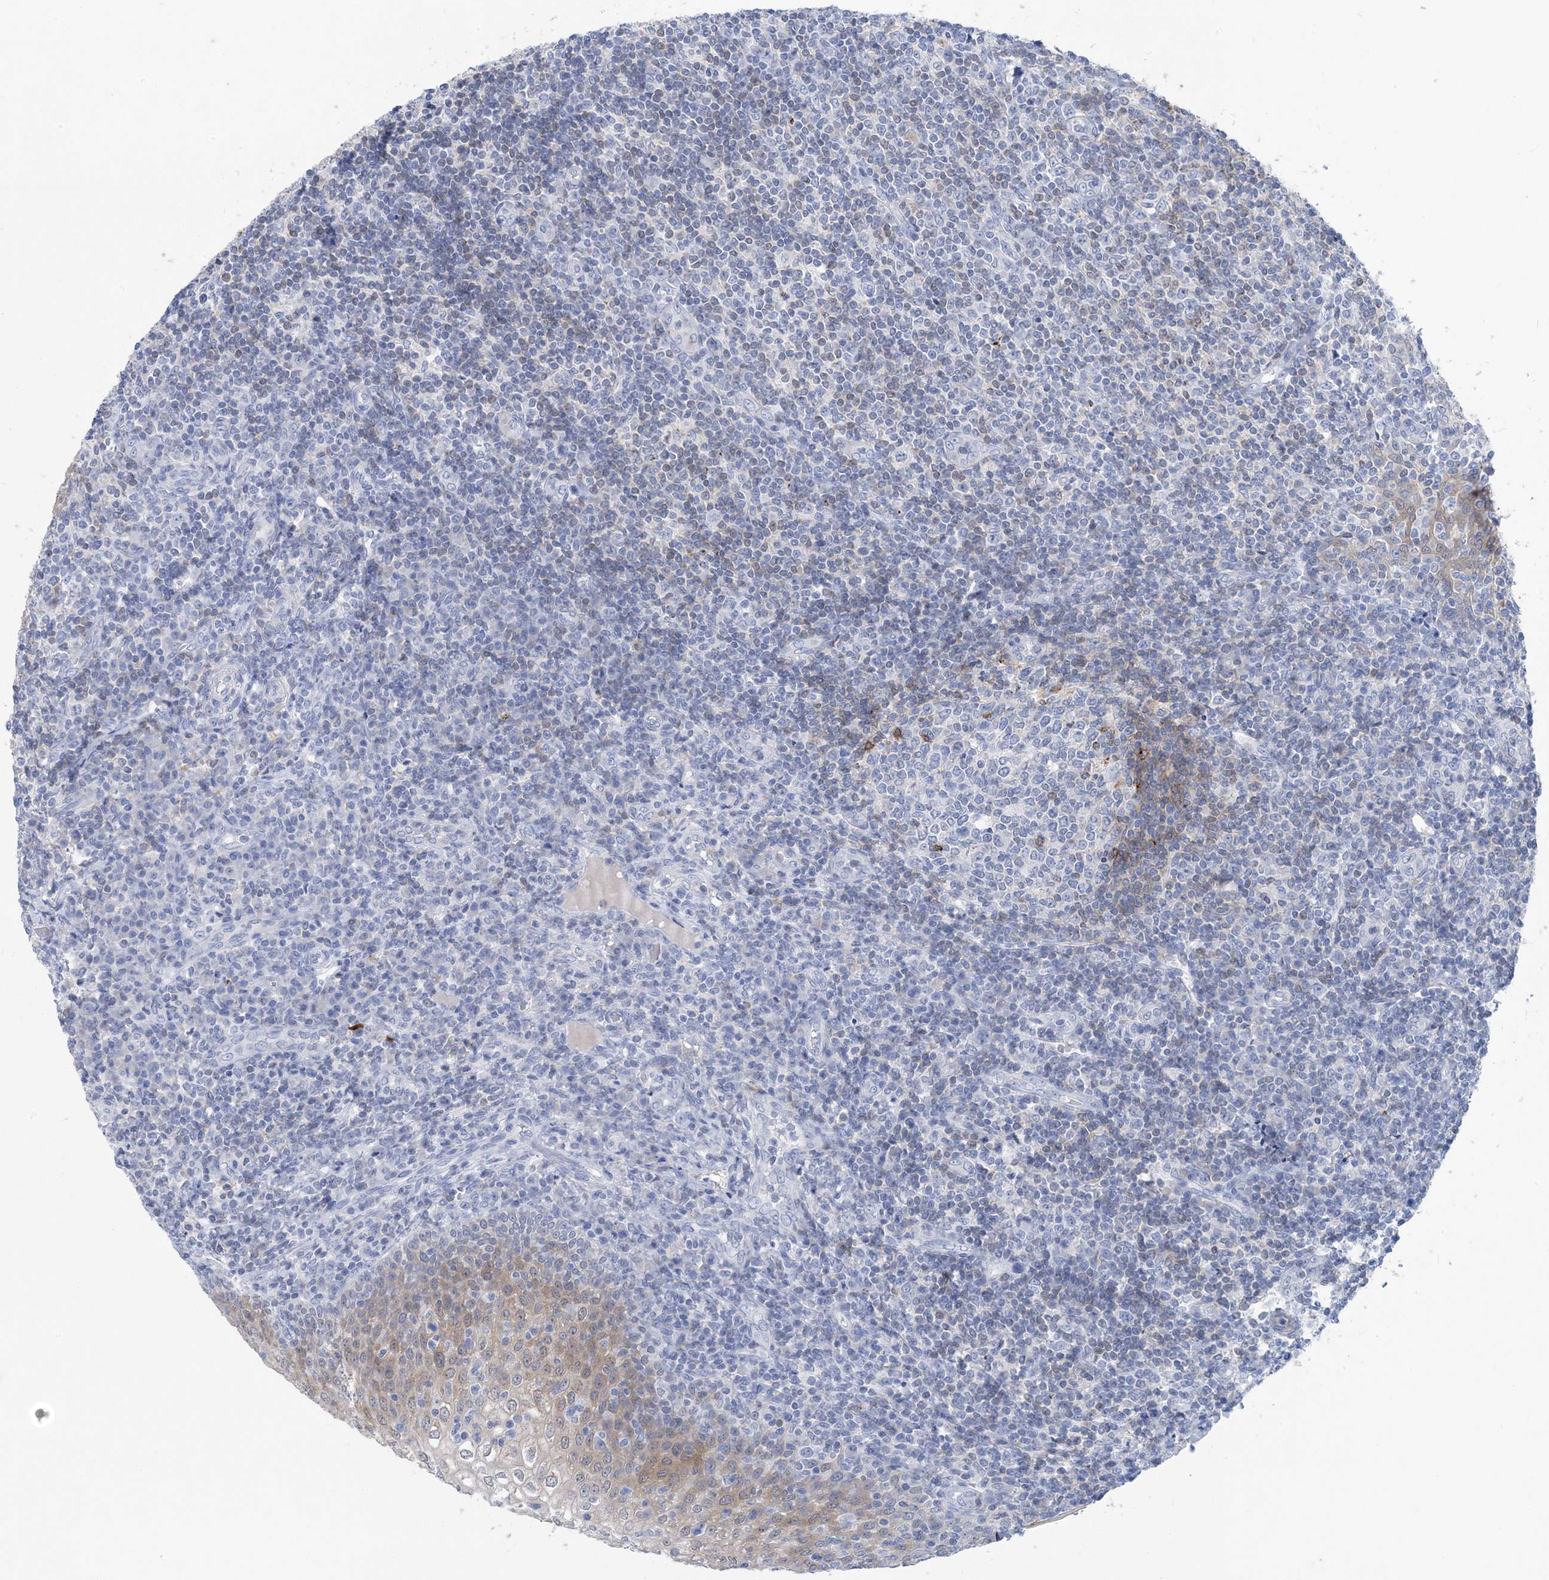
{"staining": {"intensity": "moderate", "quantity": "<25%", "location": "cytoplasmic/membranous"}, "tissue": "tonsil", "cell_type": "Germinal center cells", "image_type": "normal", "snomed": [{"axis": "morphology", "description": "Normal tissue, NOS"}, {"axis": "topography", "description": "Tonsil"}], "caption": "Tonsil stained for a protein shows moderate cytoplasmic/membranous positivity in germinal center cells. Immunohistochemistry (ihc) stains the protein in brown and the nuclei are stained blue.", "gene": "SH3YL1", "patient": {"sex": "female", "age": 19}}